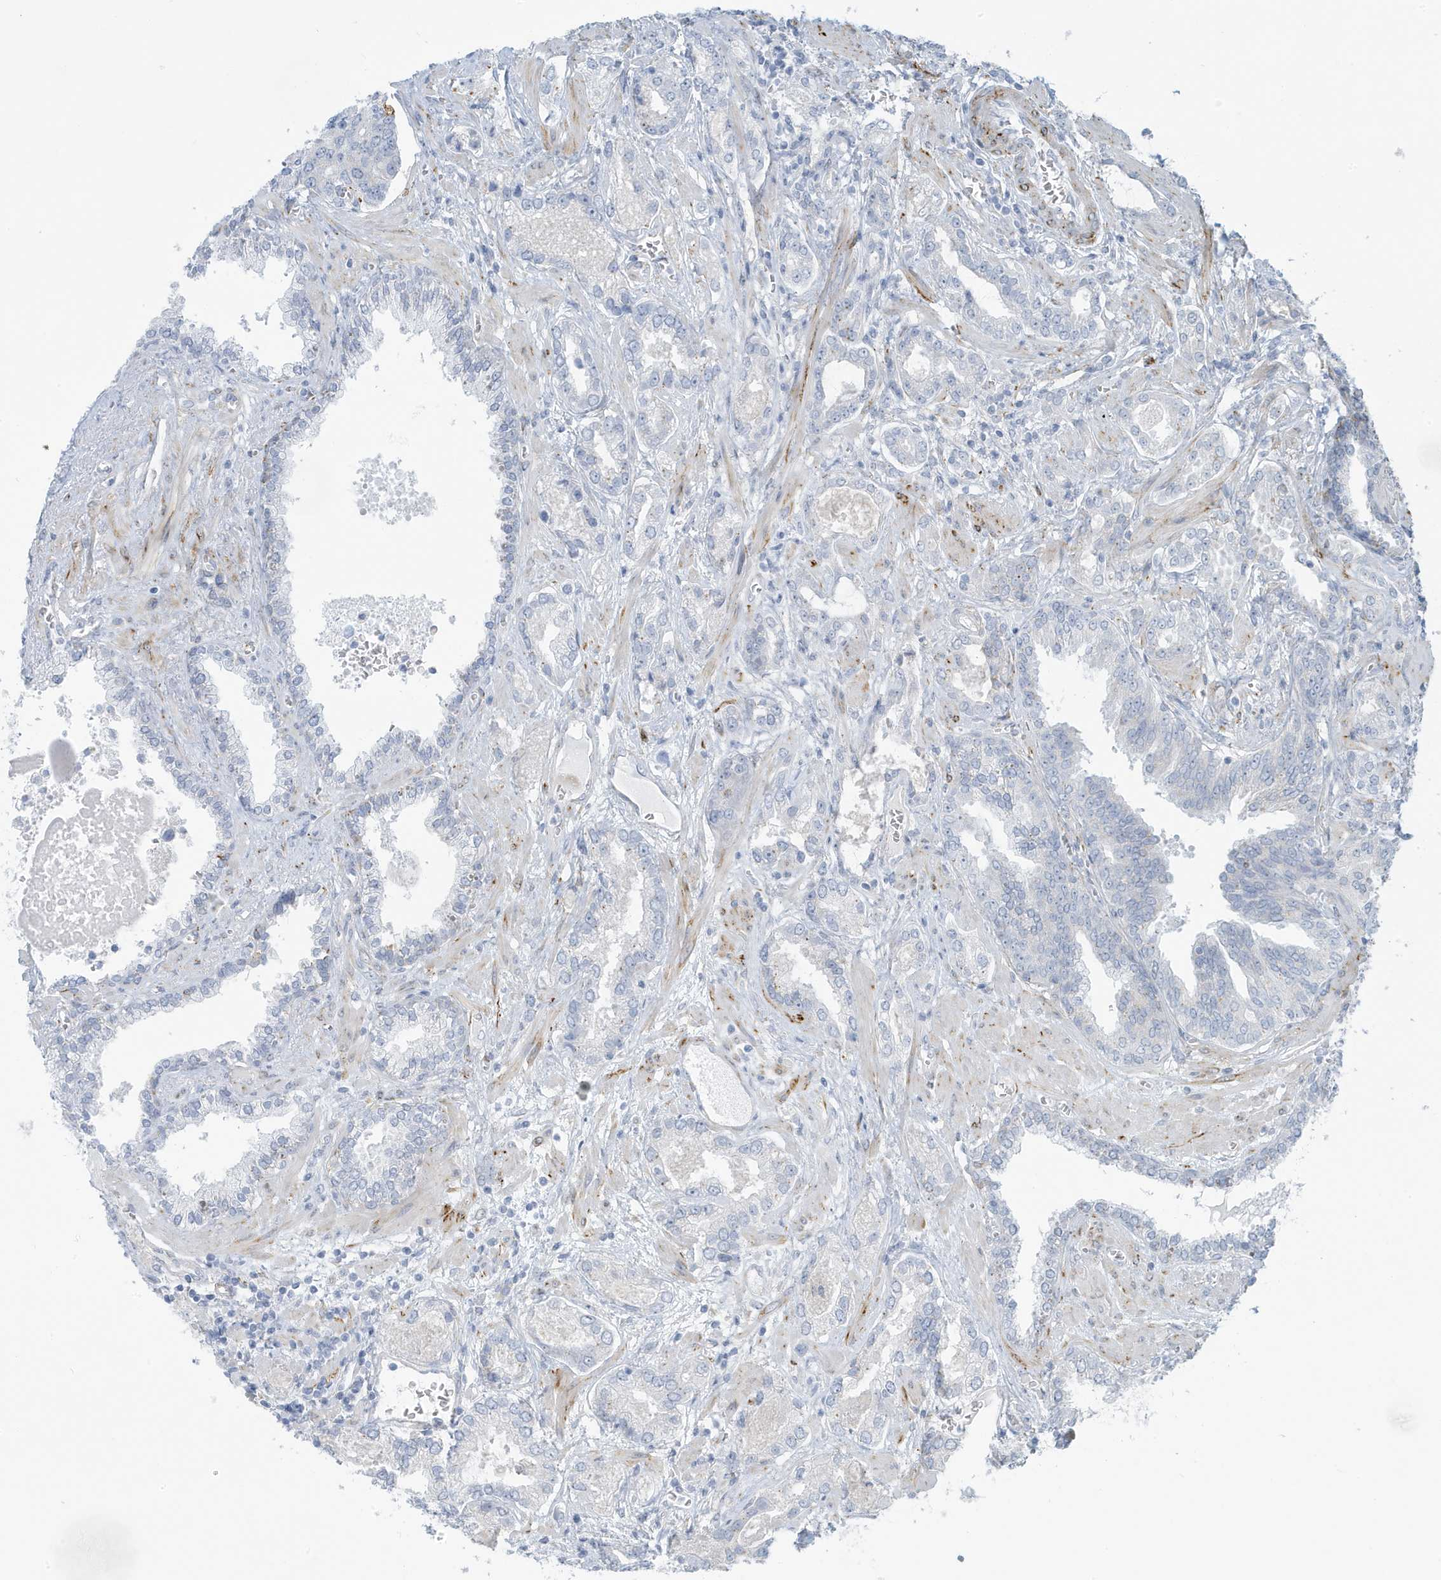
{"staining": {"intensity": "negative", "quantity": "none", "location": "none"}, "tissue": "prostate cancer", "cell_type": "Tumor cells", "image_type": "cancer", "snomed": [{"axis": "morphology", "description": "Adenocarcinoma, High grade"}, {"axis": "topography", "description": "Prostate and seminal vesicle, NOS"}], "caption": "Protein analysis of high-grade adenocarcinoma (prostate) reveals no significant expression in tumor cells. Nuclei are stained in blue.", "gene": "PERM1", "patient": {"sex": "male", "age": 67}}